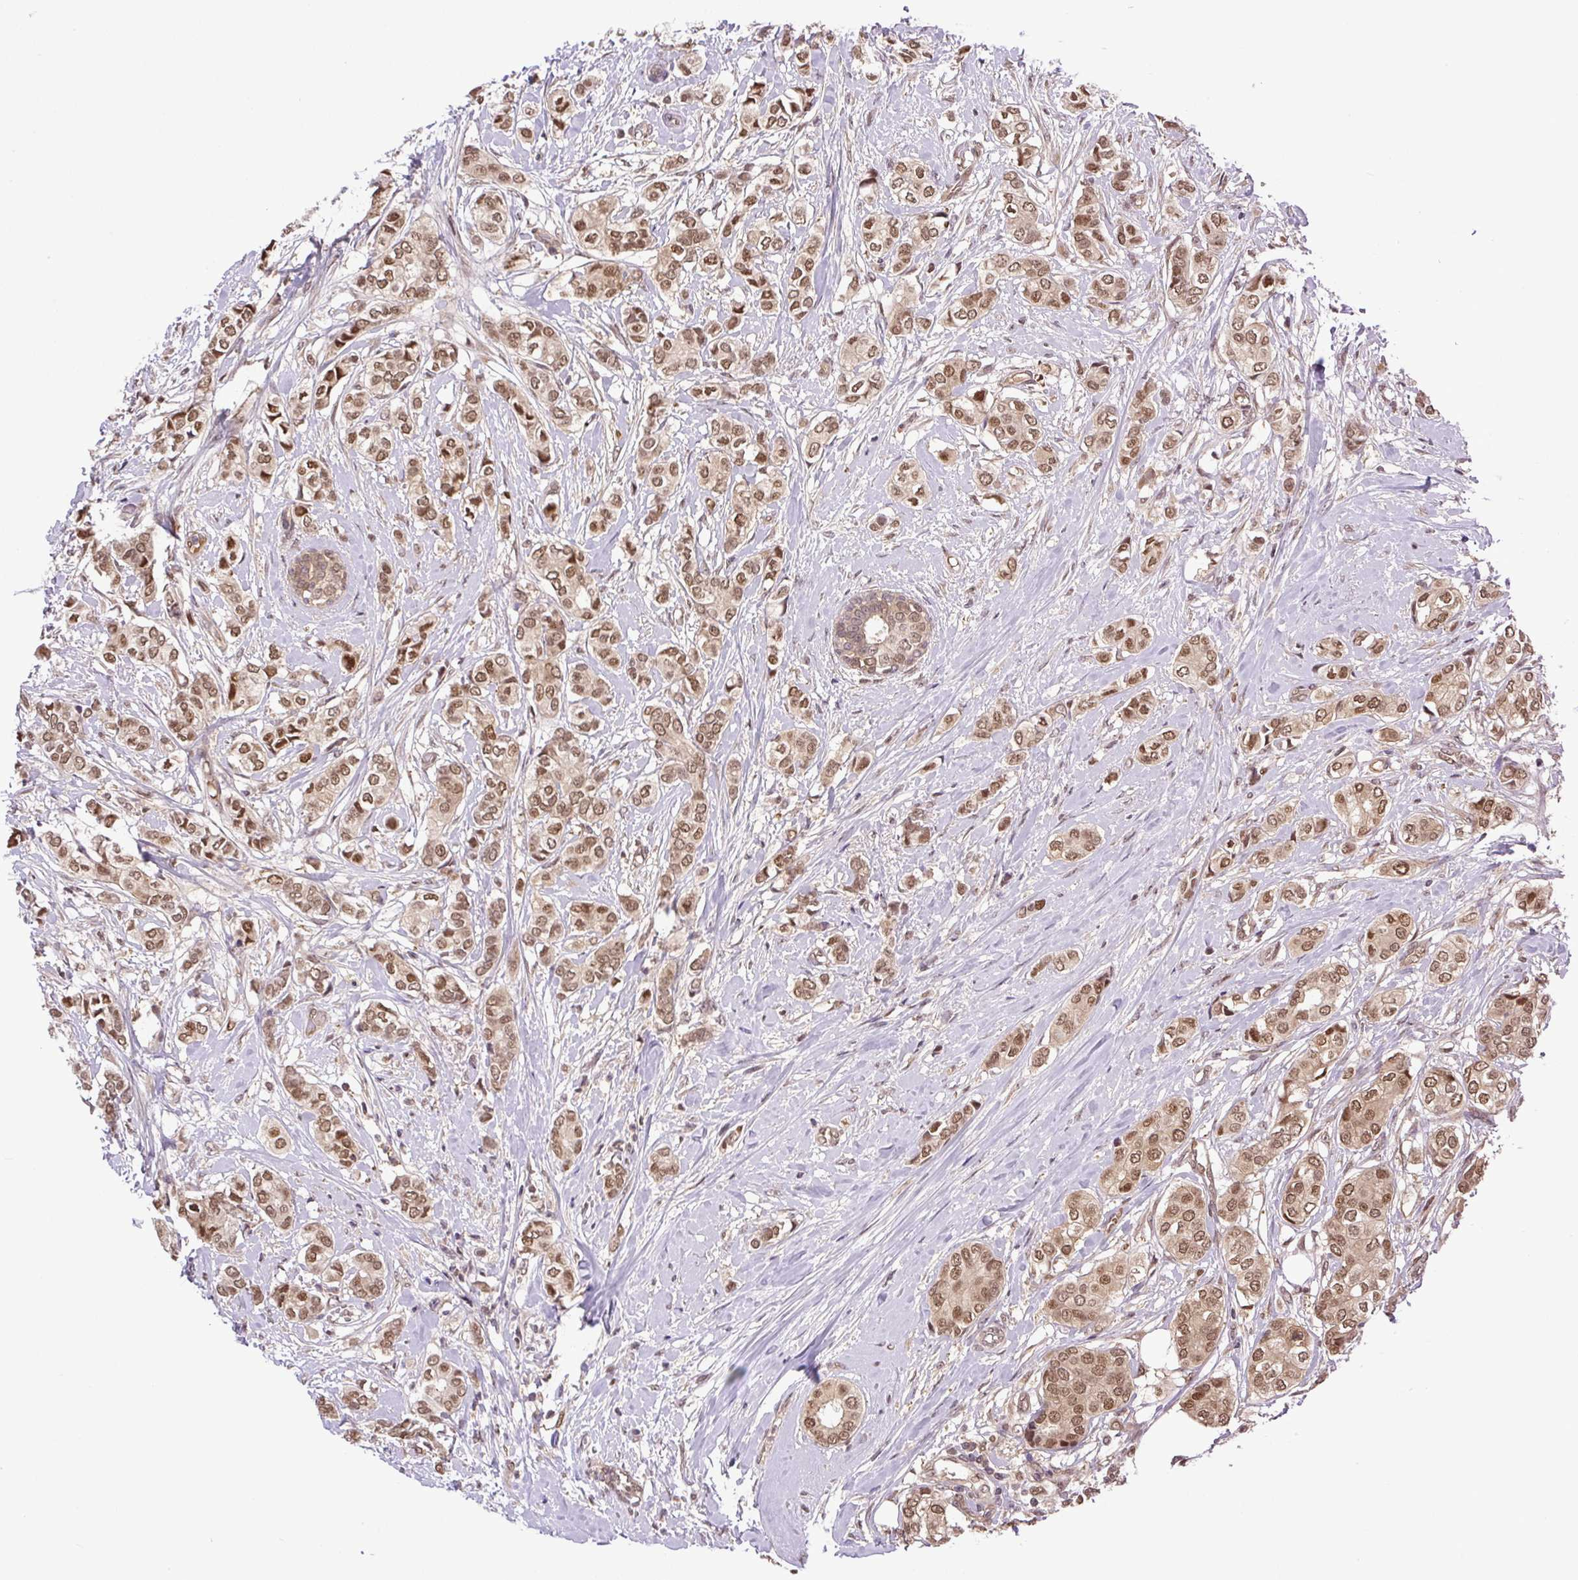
{"staining": {"intensity": "moderate", "quantity": ">75%", "location": "nuclear"}, "tissue": "breast cancer", "cell_type": "Tumor cells", "image_type": "cancer", "snomed": [{"axis": "morphology", "description": "Duct carcinoma"}, {"axis": "topography", "description": "Breast"}], "caption": "Immunohistochemical staining of intraductal carcinoma (breast) reveals medium levels of moderate nuclear staining in approximately >75% of tumor cells.", "gene": "SGTA", "patient": {"sex": "female", "age": 73}}